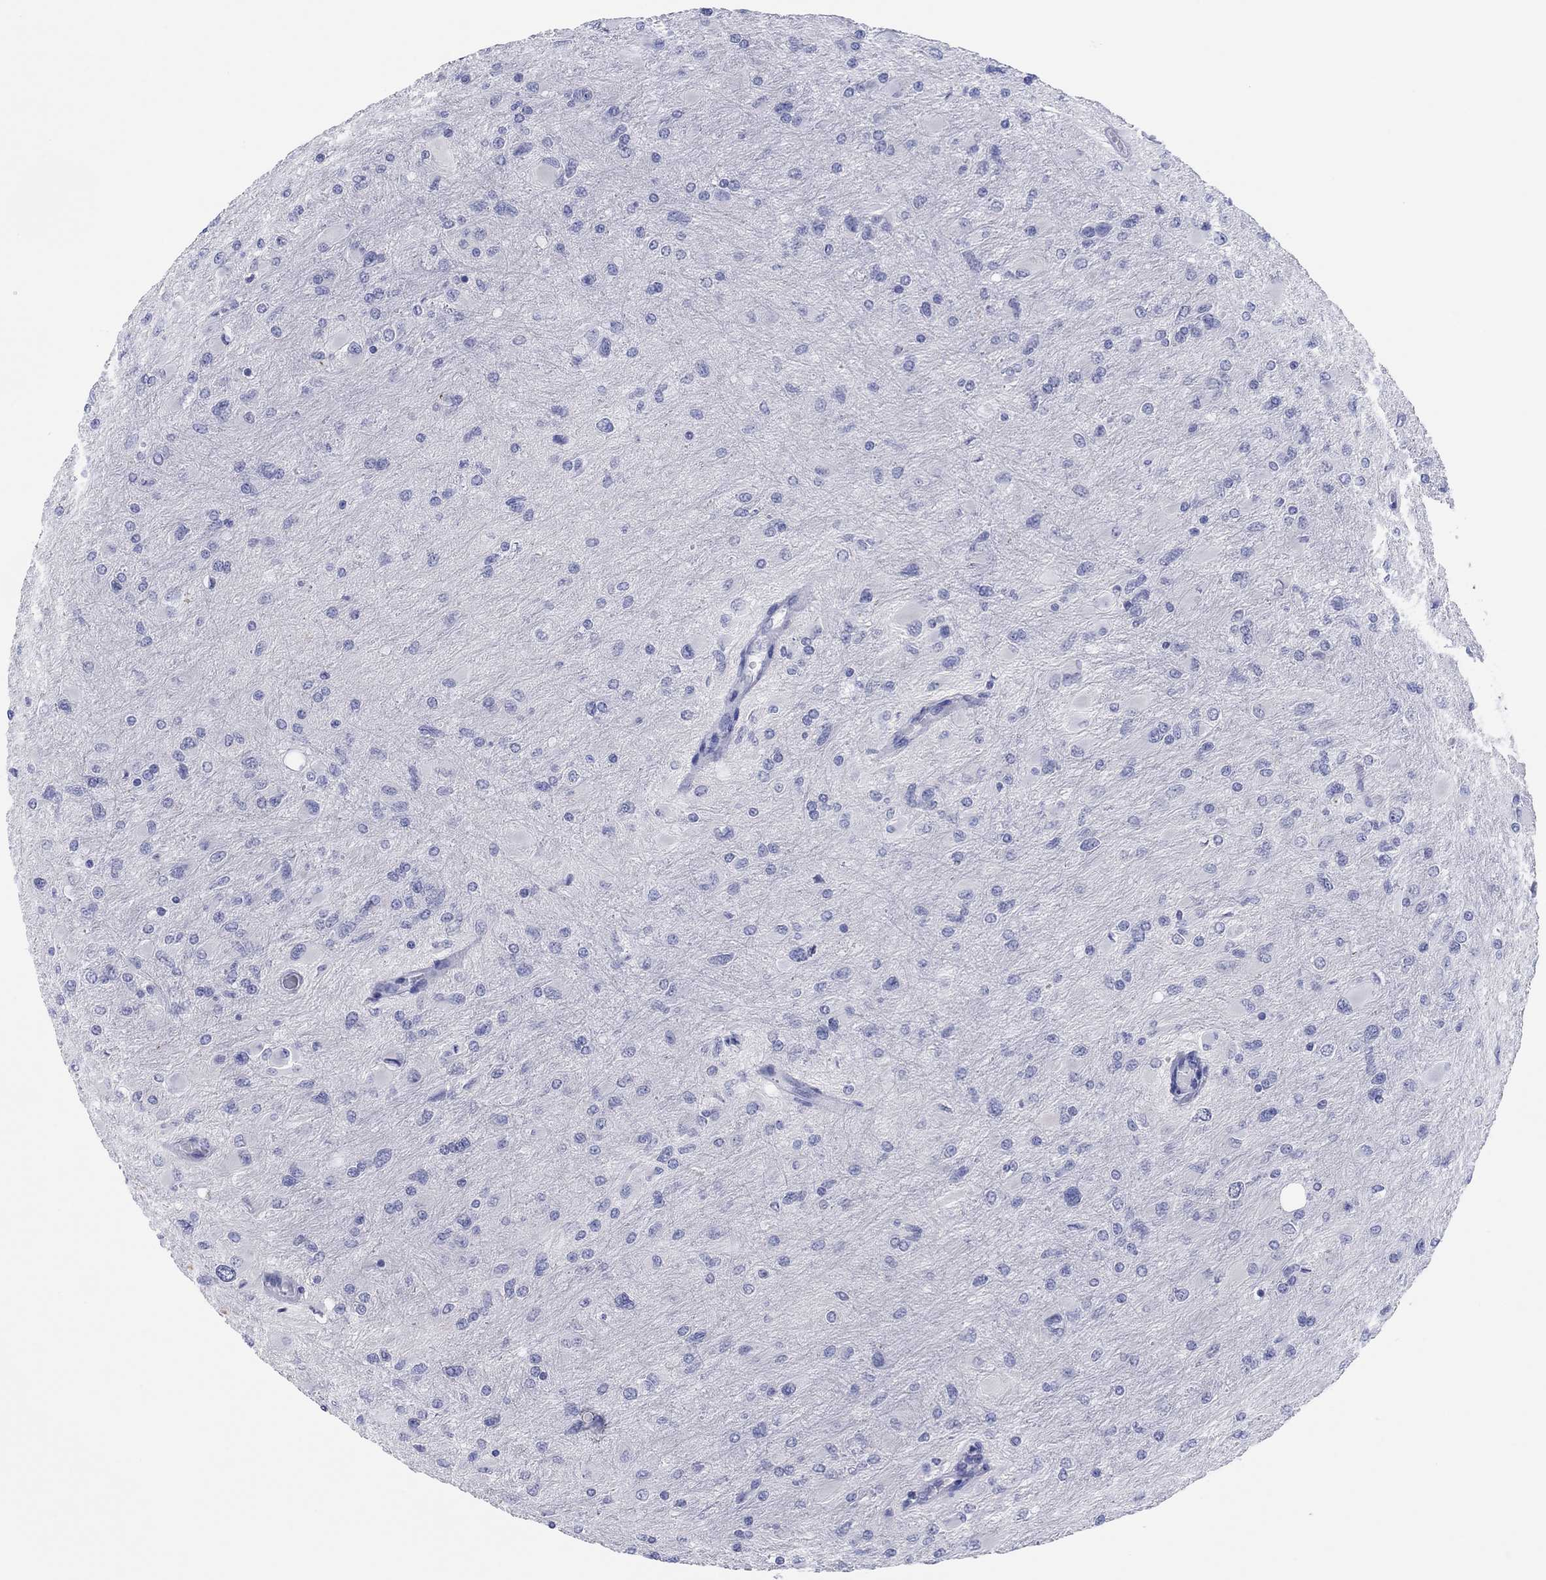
{"staining": {"intensity": "negative", "quantity": "none", "location": "none"}, "tissue": "glioma", "cell_type": "Tumor cells", "image_type": "cancer", "snomed": [{"axis": "morphology", "description": "Glioma, malignant, High grade"}, {"axis": "topography", "description": "Cerebral cortex"}], "caption": "This is an immunohistochemistry (IHC) histopathology image of glioma. There is no expression in tumor cells.", "gene": "ERICH3", "patient": {"sex": "female", "age": 36}}